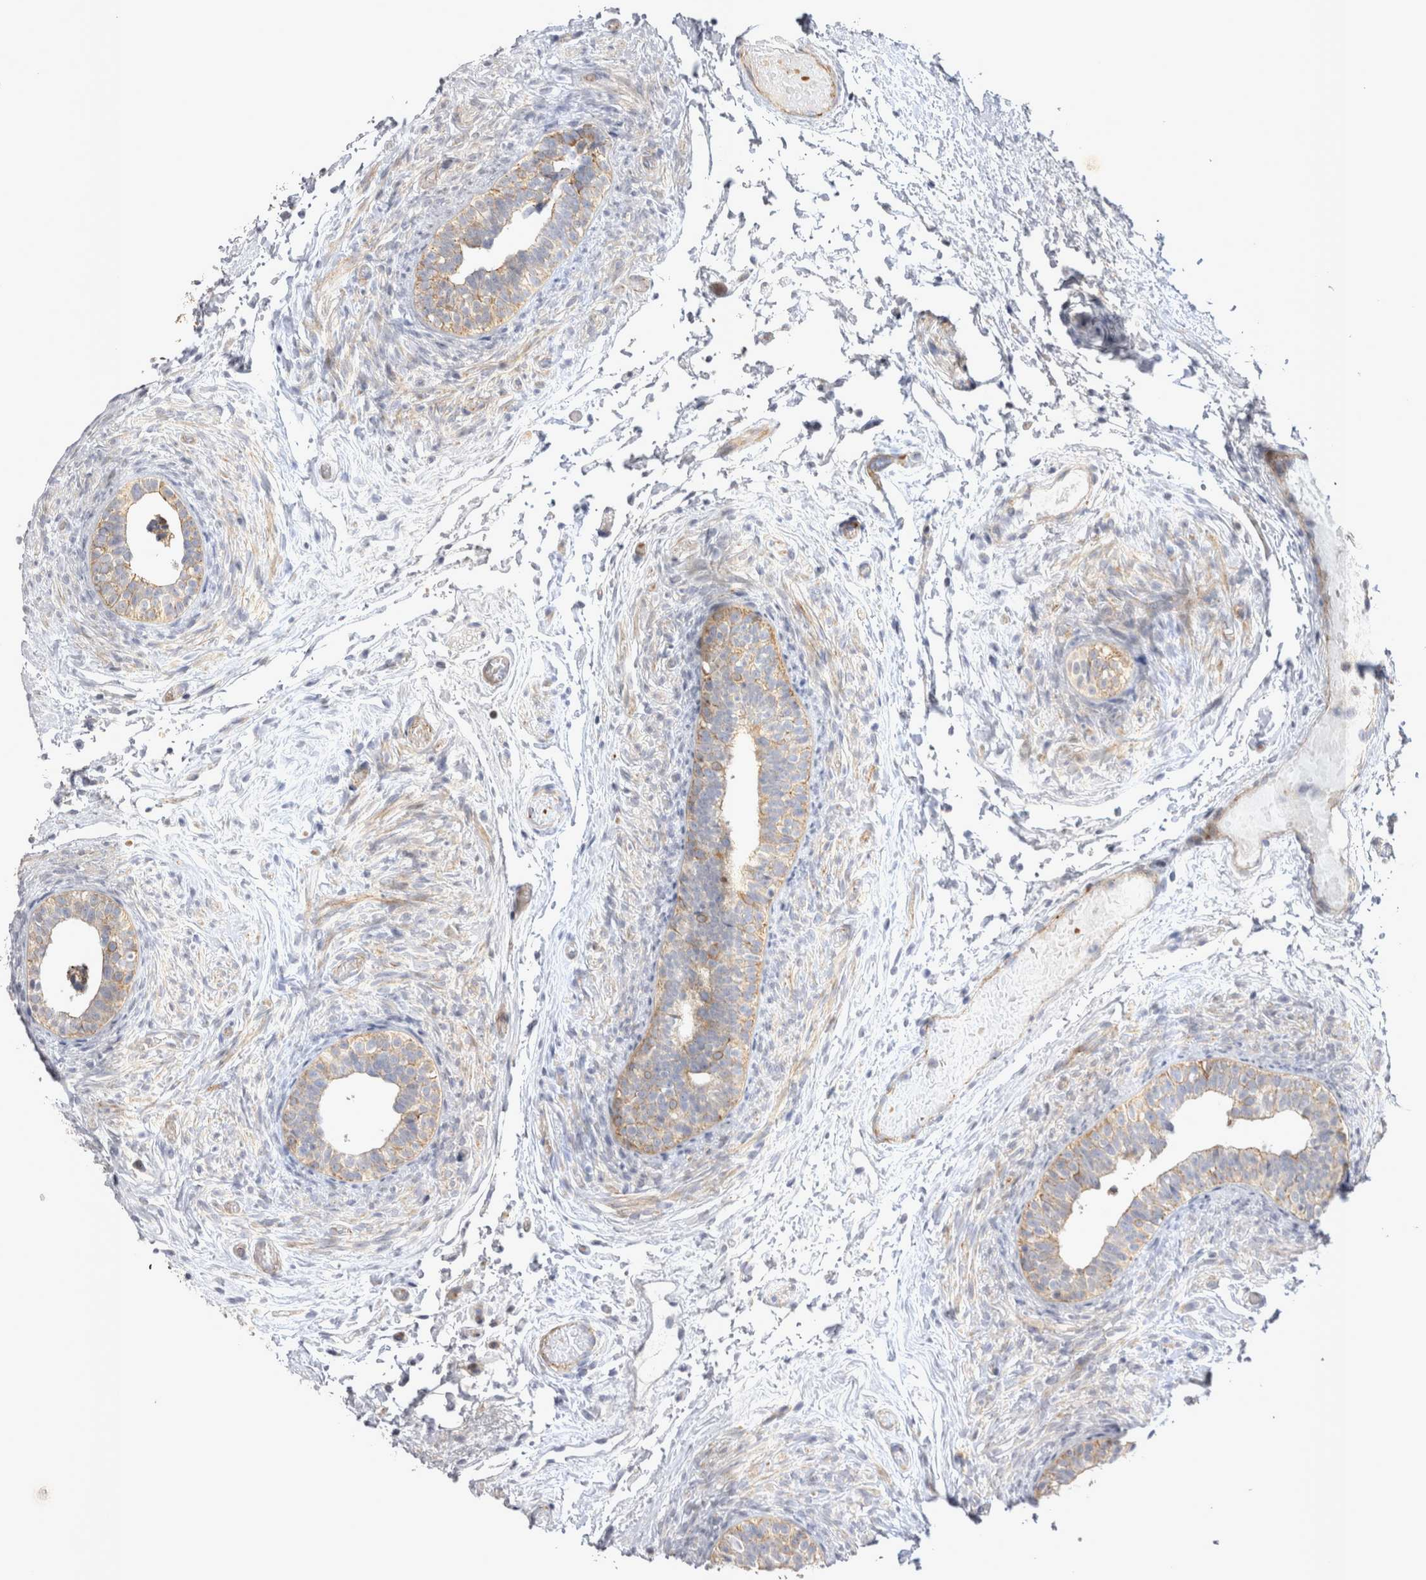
{"staining": {"intensity": "strong", "quantity": "25%-75%", "location": "cytoplasmic/membranous"}, "tissue": "epididymis", "cell_type": "Glandular cells", "image_type": "normal", "snomed": [{"axis": "morphology", "description": "Normal tissue, NOS"}, {"axis": "topography", "description": "Epididymis"}], "caption": "Immunohistochemical staining of unremarkable human epididymis demonstrates high levels of strong cytoplasmic/membranous expression in approximately 25%-75% of glandular cells. (Brightfield microscopy of DAB IHC at high magnification).", "gene": "TSPOAP1", "patient": {"sex": "male", "age": 5}}